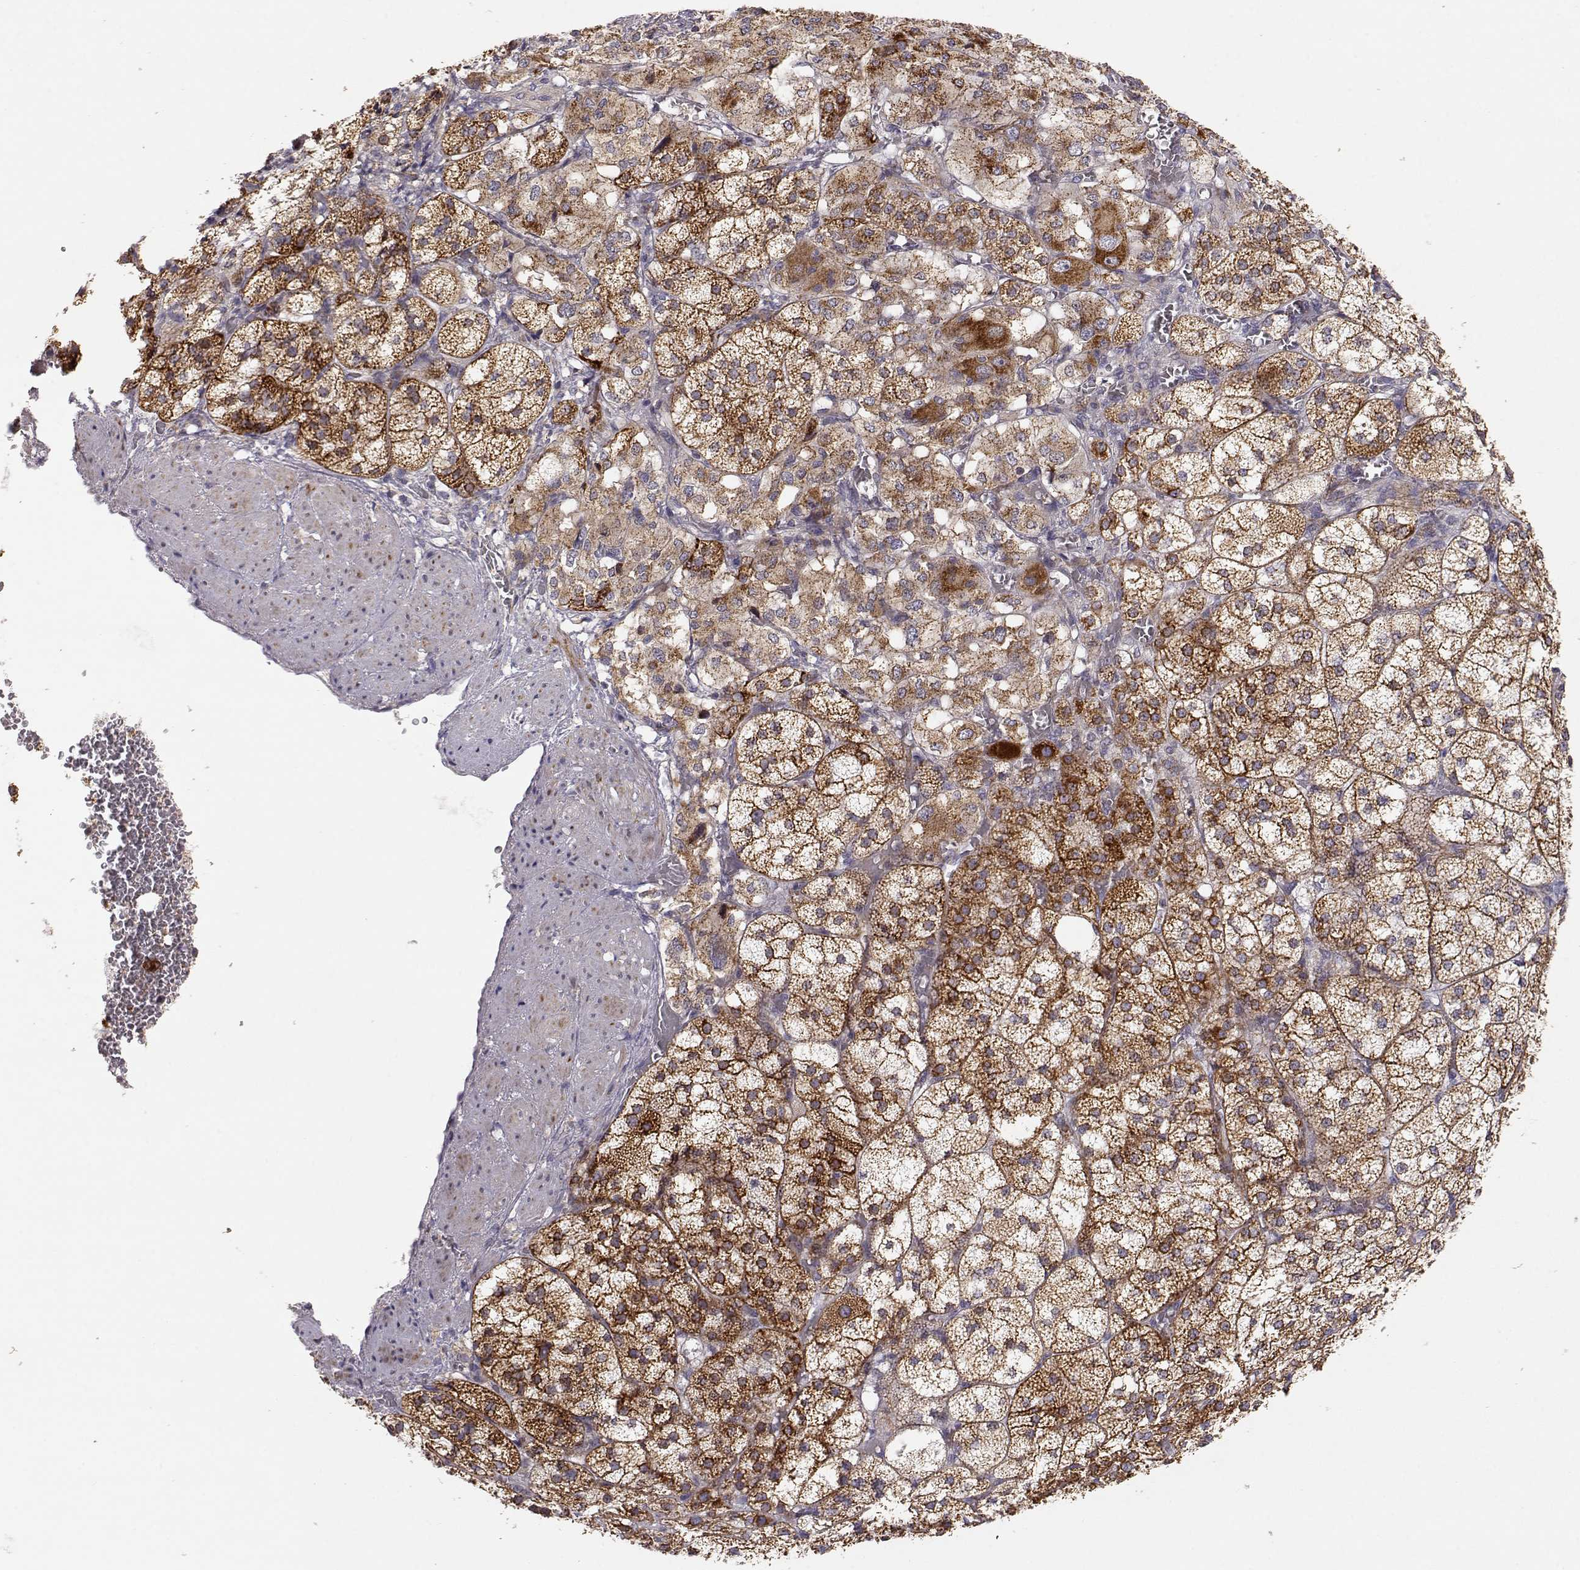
{"staining": {"intensity": "strong", "quantity": ">75%", "location": "cytoplasmic/membranous"}, "tissue": "adrenal gland", "cell_type": "Glandular cells", "image_type": "normal", "snomed": [{"axis": "morphology", "description": "Normal tissue, NOS"}, {"axis": "topography", "description": "Adrenal gland"}], "caption": "Immunohistochemistry (IHC) image of normal adrenal gland stained for a protein (brown), which exhibits high levels of strong cytoplasmic/membranous staining in approximately >75% of glandular cells.", "gene": "EXOG", "patient": {"sex": "female", "age": 60}}